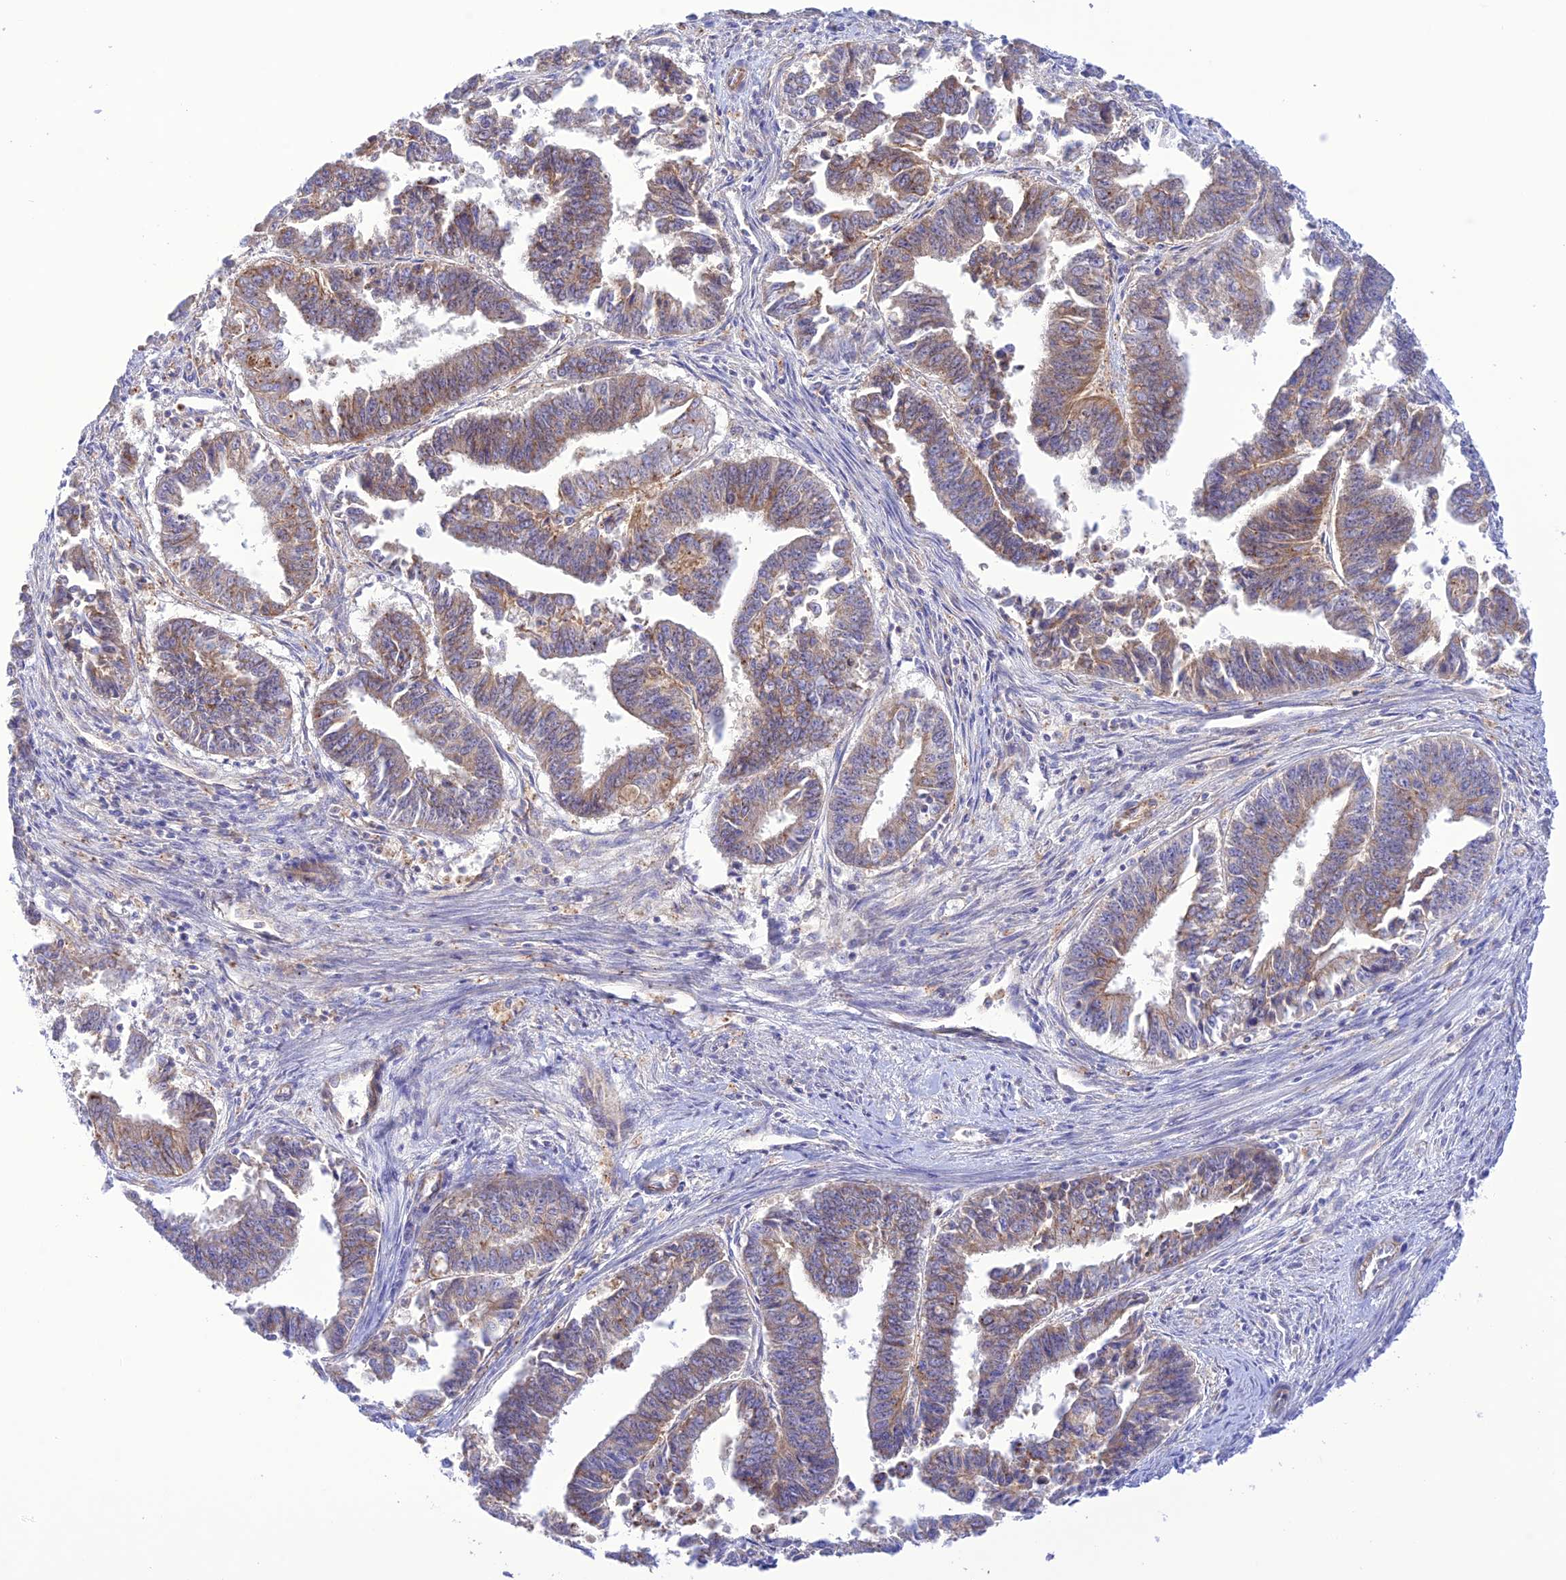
{"staining": {"intensity": "weak", "quantity": ">75%", "location": "cytoplasmic/membranous"}, "tissue": "endometrial cancer", "cell_type": "Tumor cells", "image_type": "cancer", "snomed": [{"axis": "morphology", "description": "Adenocarcinoma, NOS"}, {"axis": "topography", "description": "Endometrium"}], "caption": "Protein expression analysis of adenocarcinoma (endometrial) shows weak cytoplasmic/membranous staining in about >75% of tumor cells.", "gene": "CHSY3", "patient": {"sex": "female", "age": 73}}